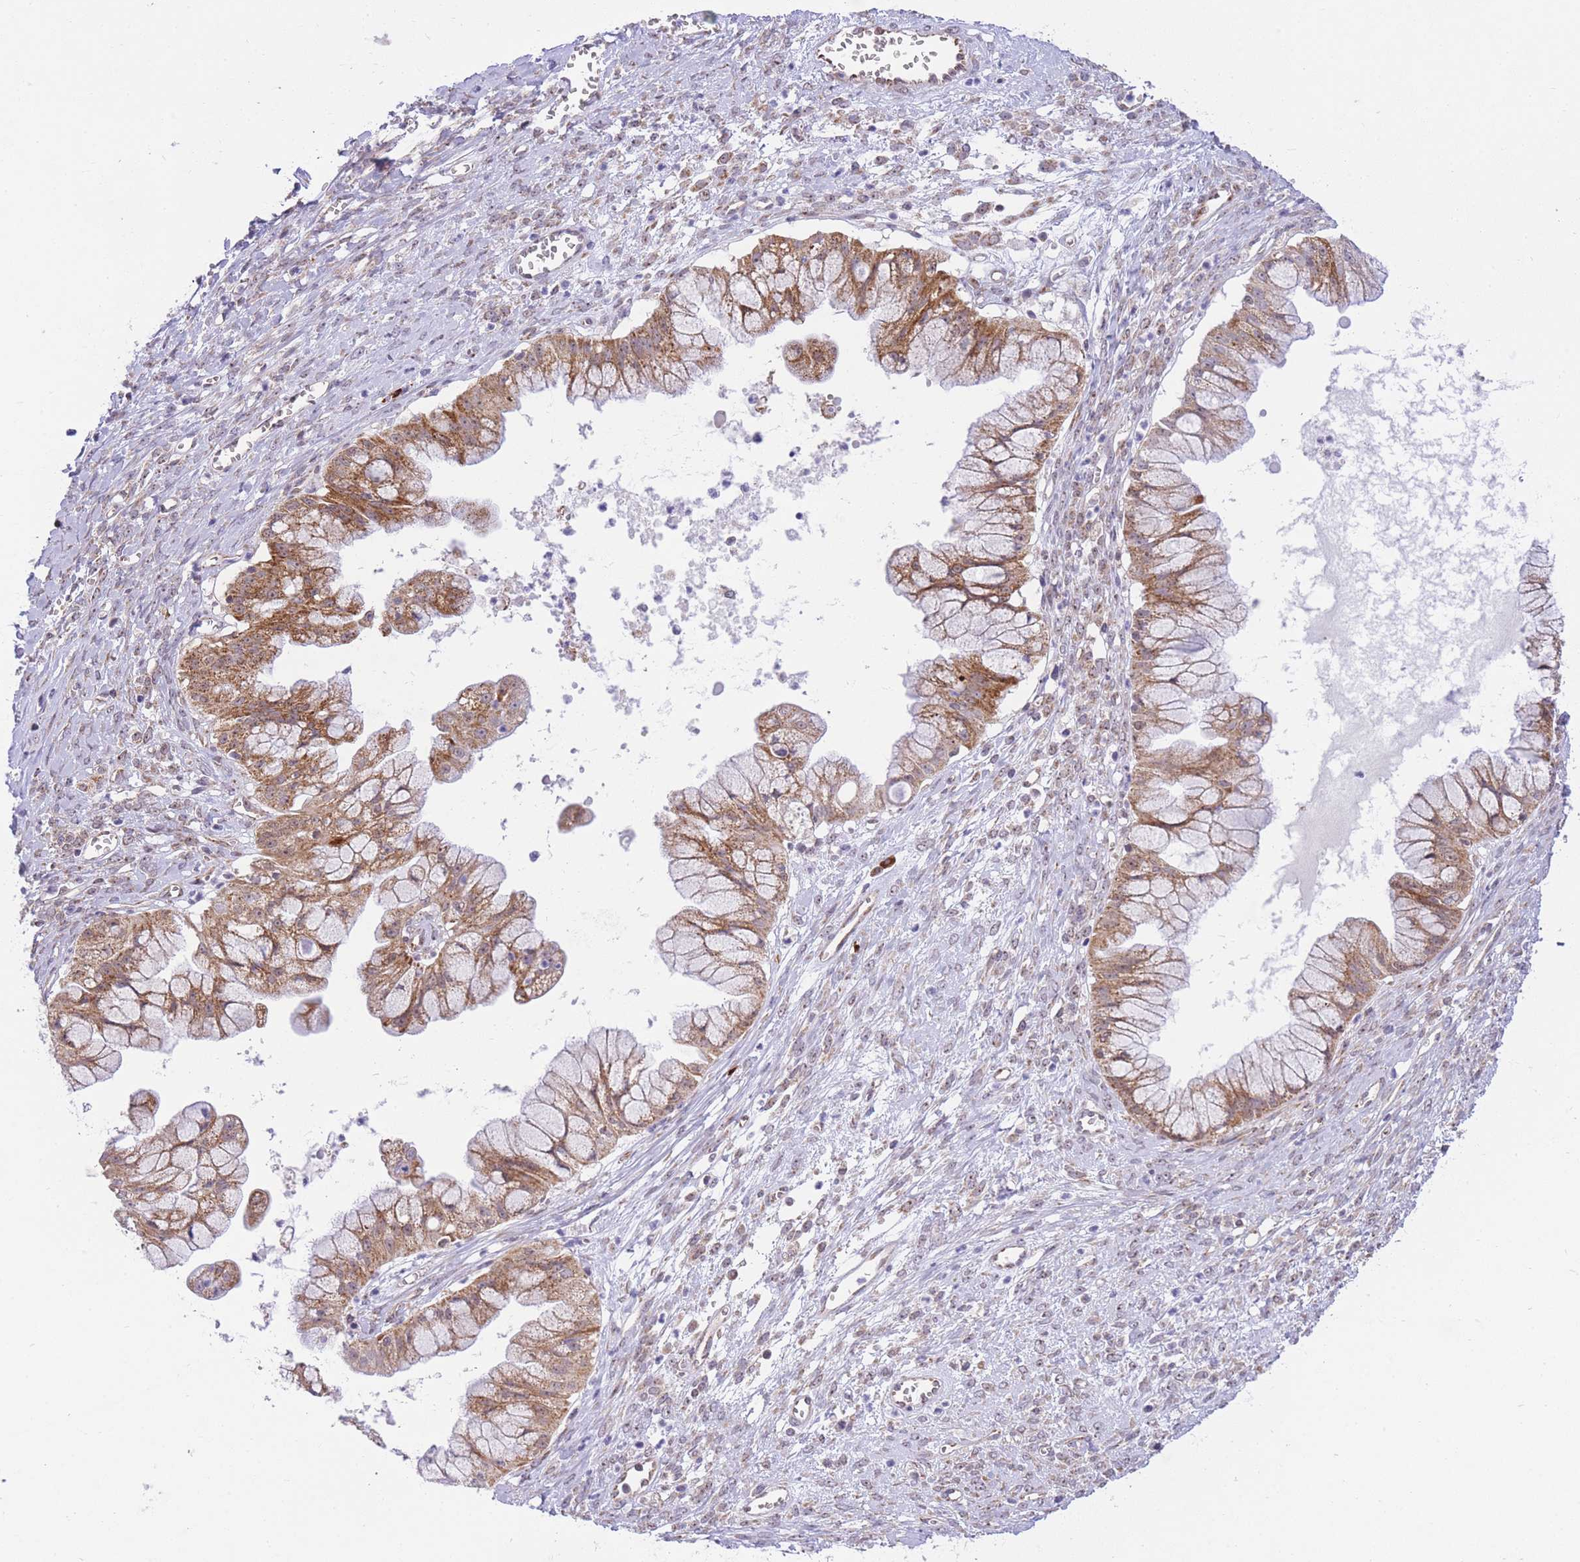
{"staining": {"intensity": "moderate", "quantity": ">75%", "location": "cytoplasmic/membranous"}, "tissue": "ovarian cancer", "cell_type": "Tumor cells", "image_type": "cancer", "snomed": [{"axis": "morphology", "description": "Cystadenocarcinoma, mucinous, NOS"}, {"axis": "topography", "description": "Ovary"}], "caption": "Moderate cytoplasmic/membranous protein positivity is seen in about >75% of tumor cells in mucinous cystadenocarcinoma (ovarian).", "gene": "EXOSC8", "patient": {"sex": "female", "age": 70}}